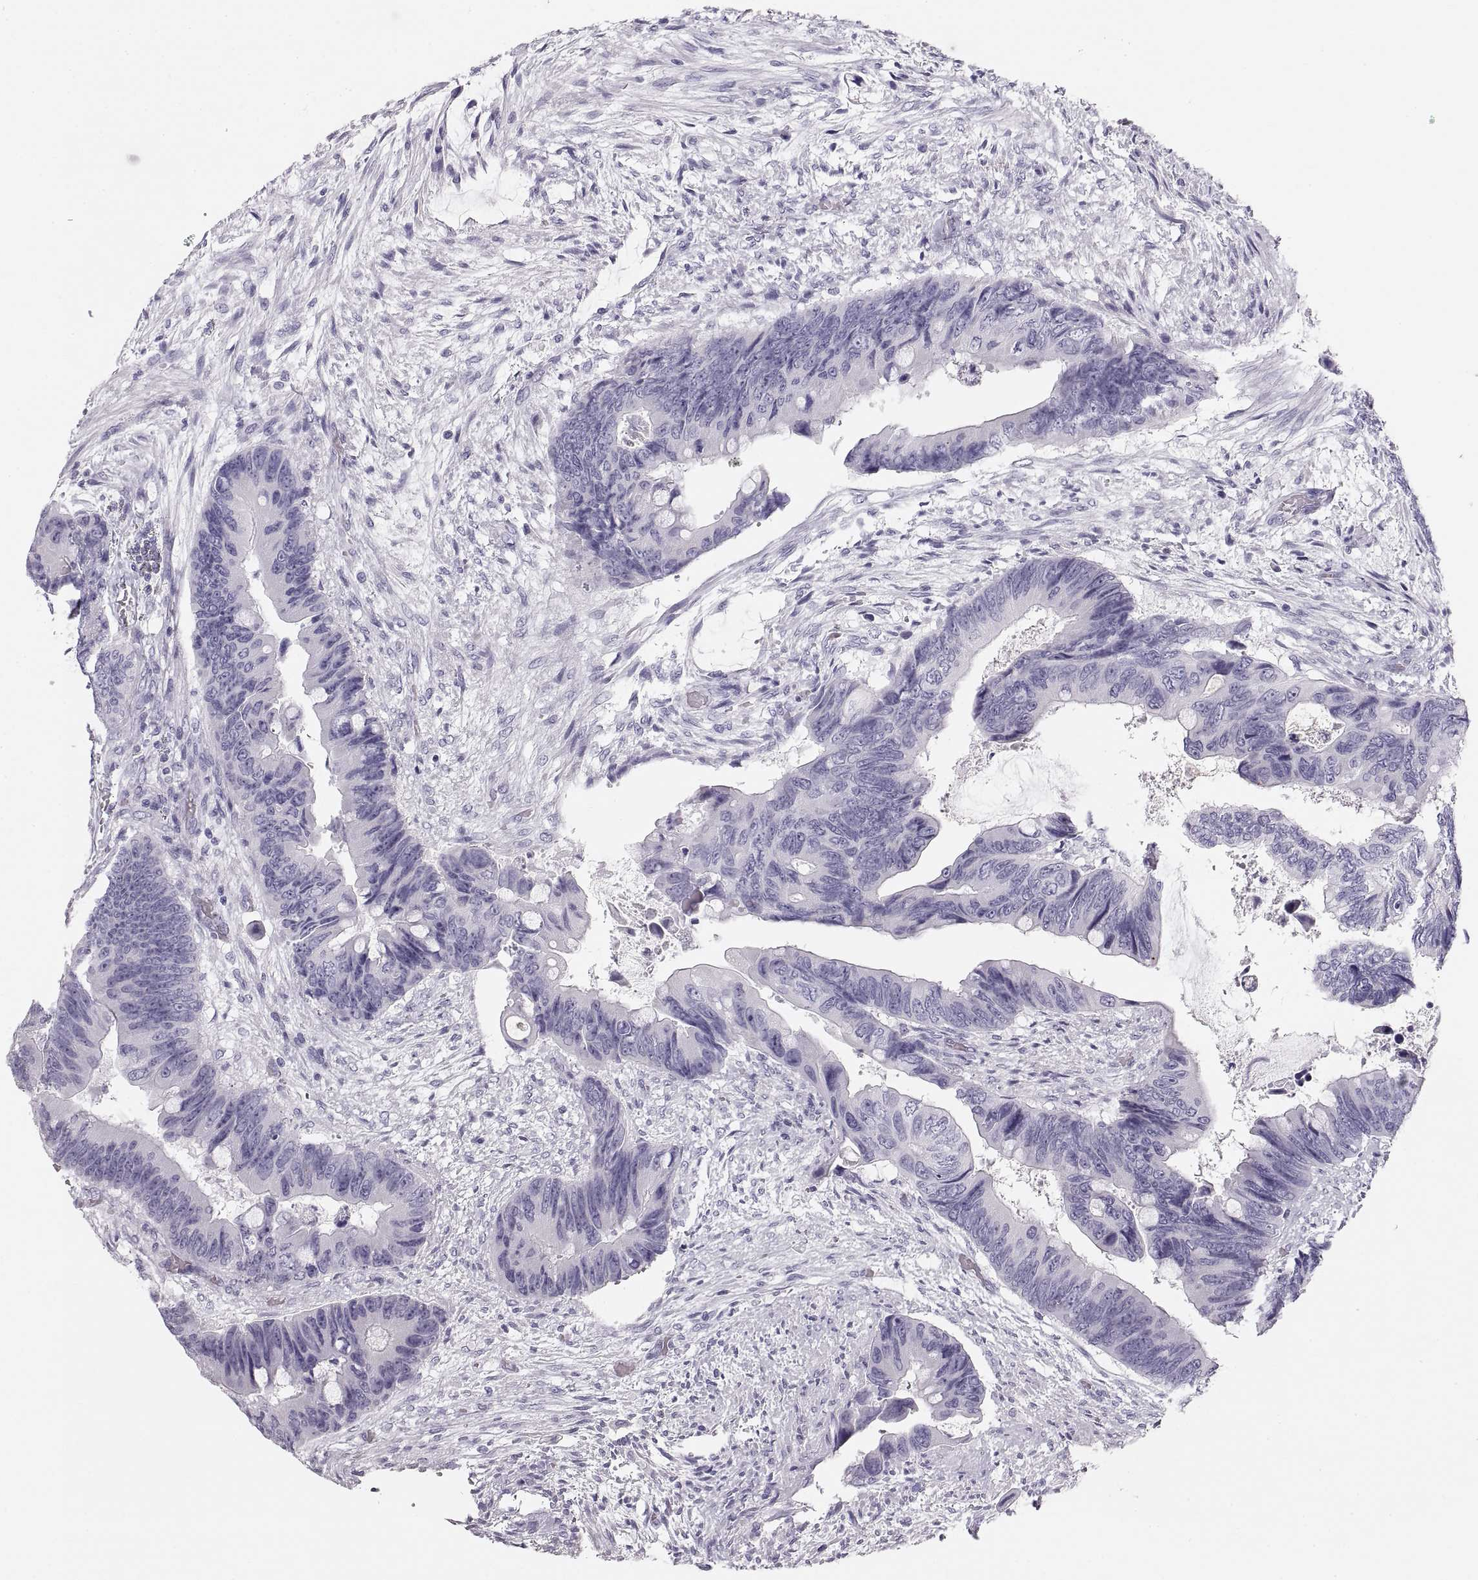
{"staining": {"intensity": "negative", "quantity": "none", "location": "none"}, "tissue": "colorectal cancer", "cell_type": "Tumor cells", "image_type": "cancer", "snomed": [{"axis": "morphology", "description": "Adenocarcinoma, NOS"}, {"axis": "topography", "description": "Rectum"}], "caption": "Immunohistochemistry (IHC) of human colorectal cancer (adenocarcinoma) displays no expression in tumor cells.", "gene": "CRYAA", "patient": {"sex": "male", "age": 63}}